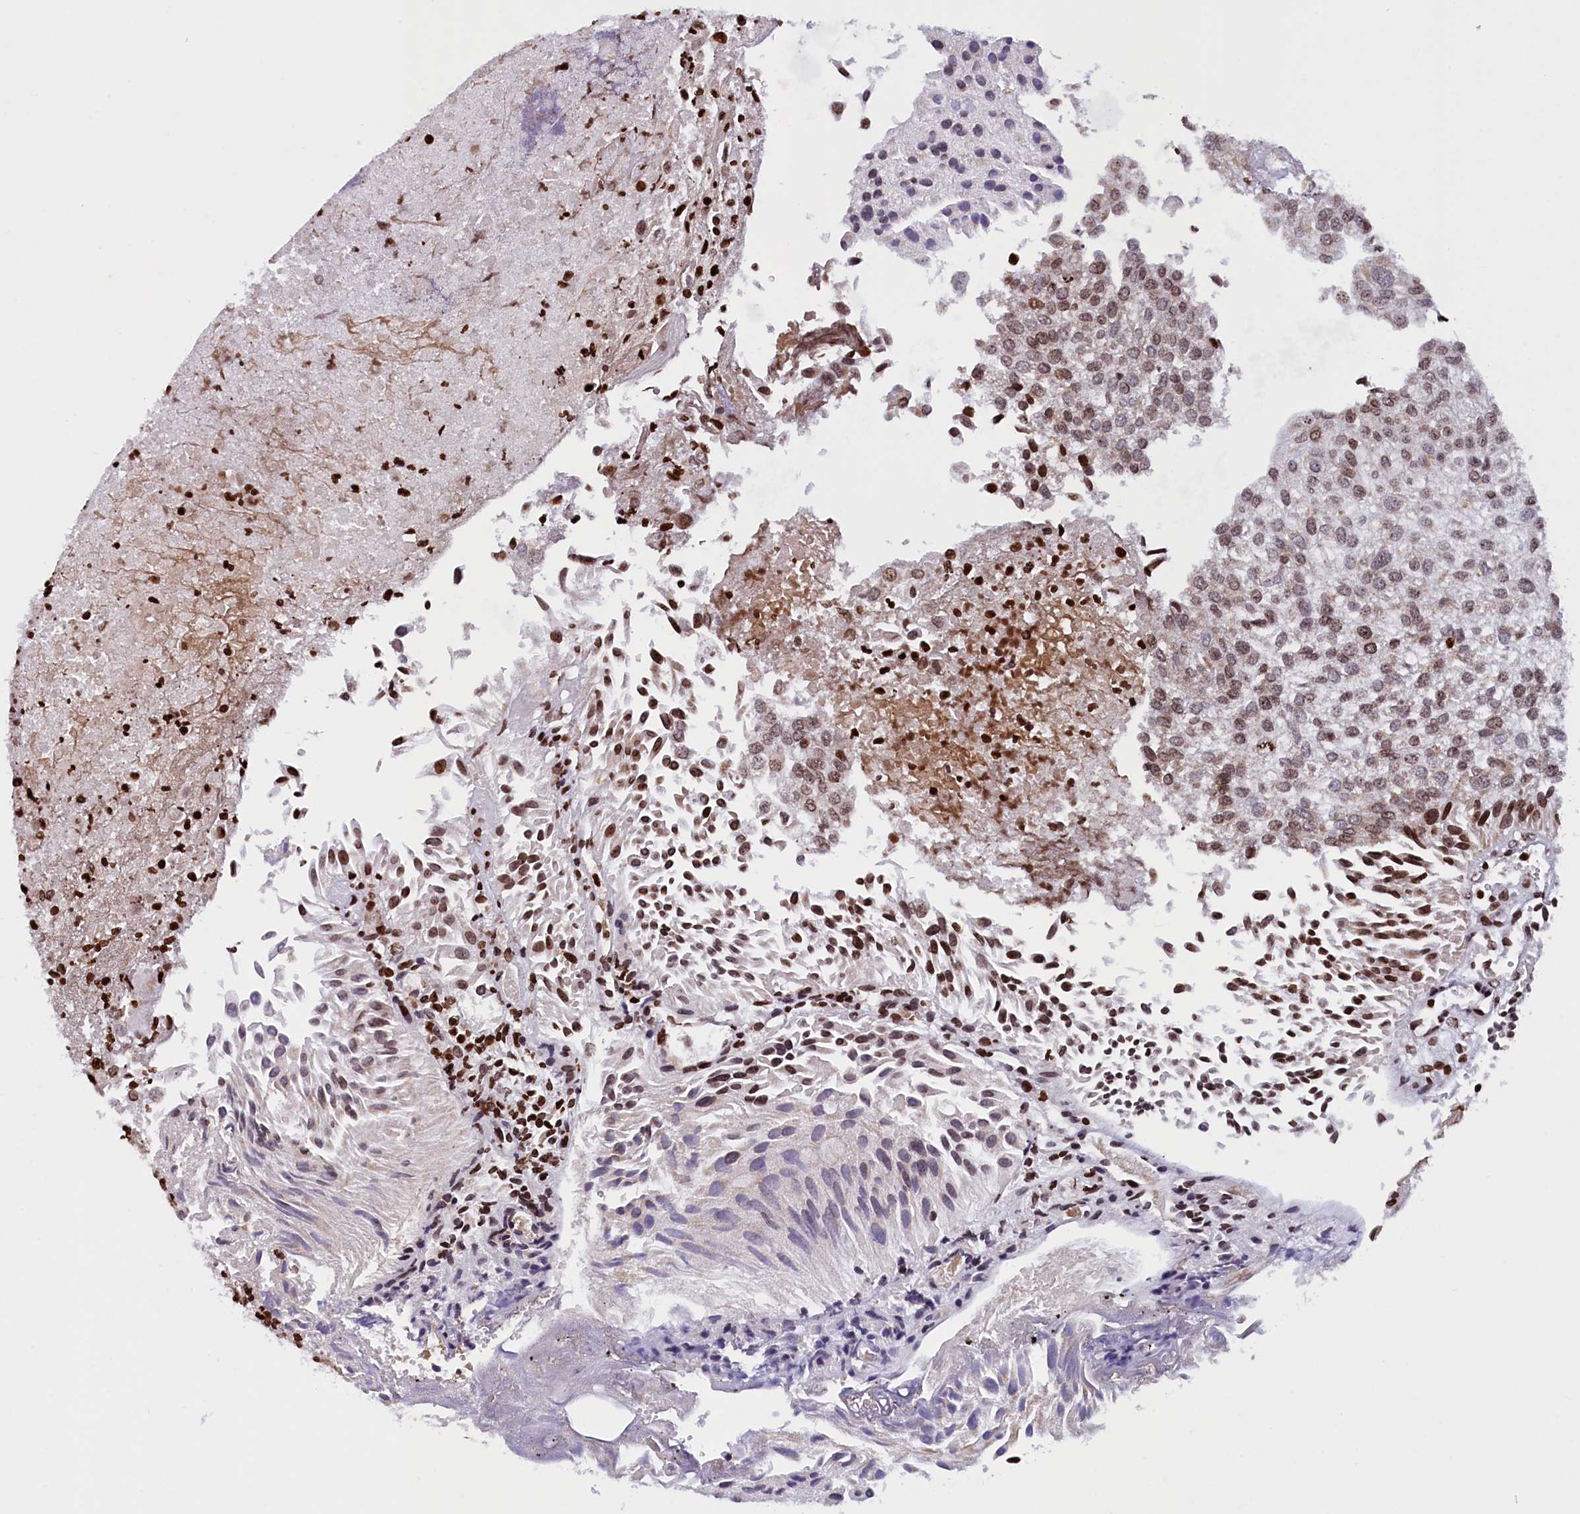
{"staining": {"intensity": "moderate", "quantity": "25%-75%", "location": "nuclear"}, "tissue": "urothelial cancer", "cell_type": "Tumor cells", "image_type": "cancer", "snomed": [{"axis": "morphology", "description": "Urothelial carcinoma, Low grade"}, {"axis": "topography", "description": "Urinary bladder"}], "caption": "Immunohistochemical staining of urothelial cancer shows medium levels of moderate nuclear expression in about 25%-75% of tumor cells. Nuclei are stained in blue.", "gene": "TIMM29", "patient": {"sex": "female", "age": 89}}